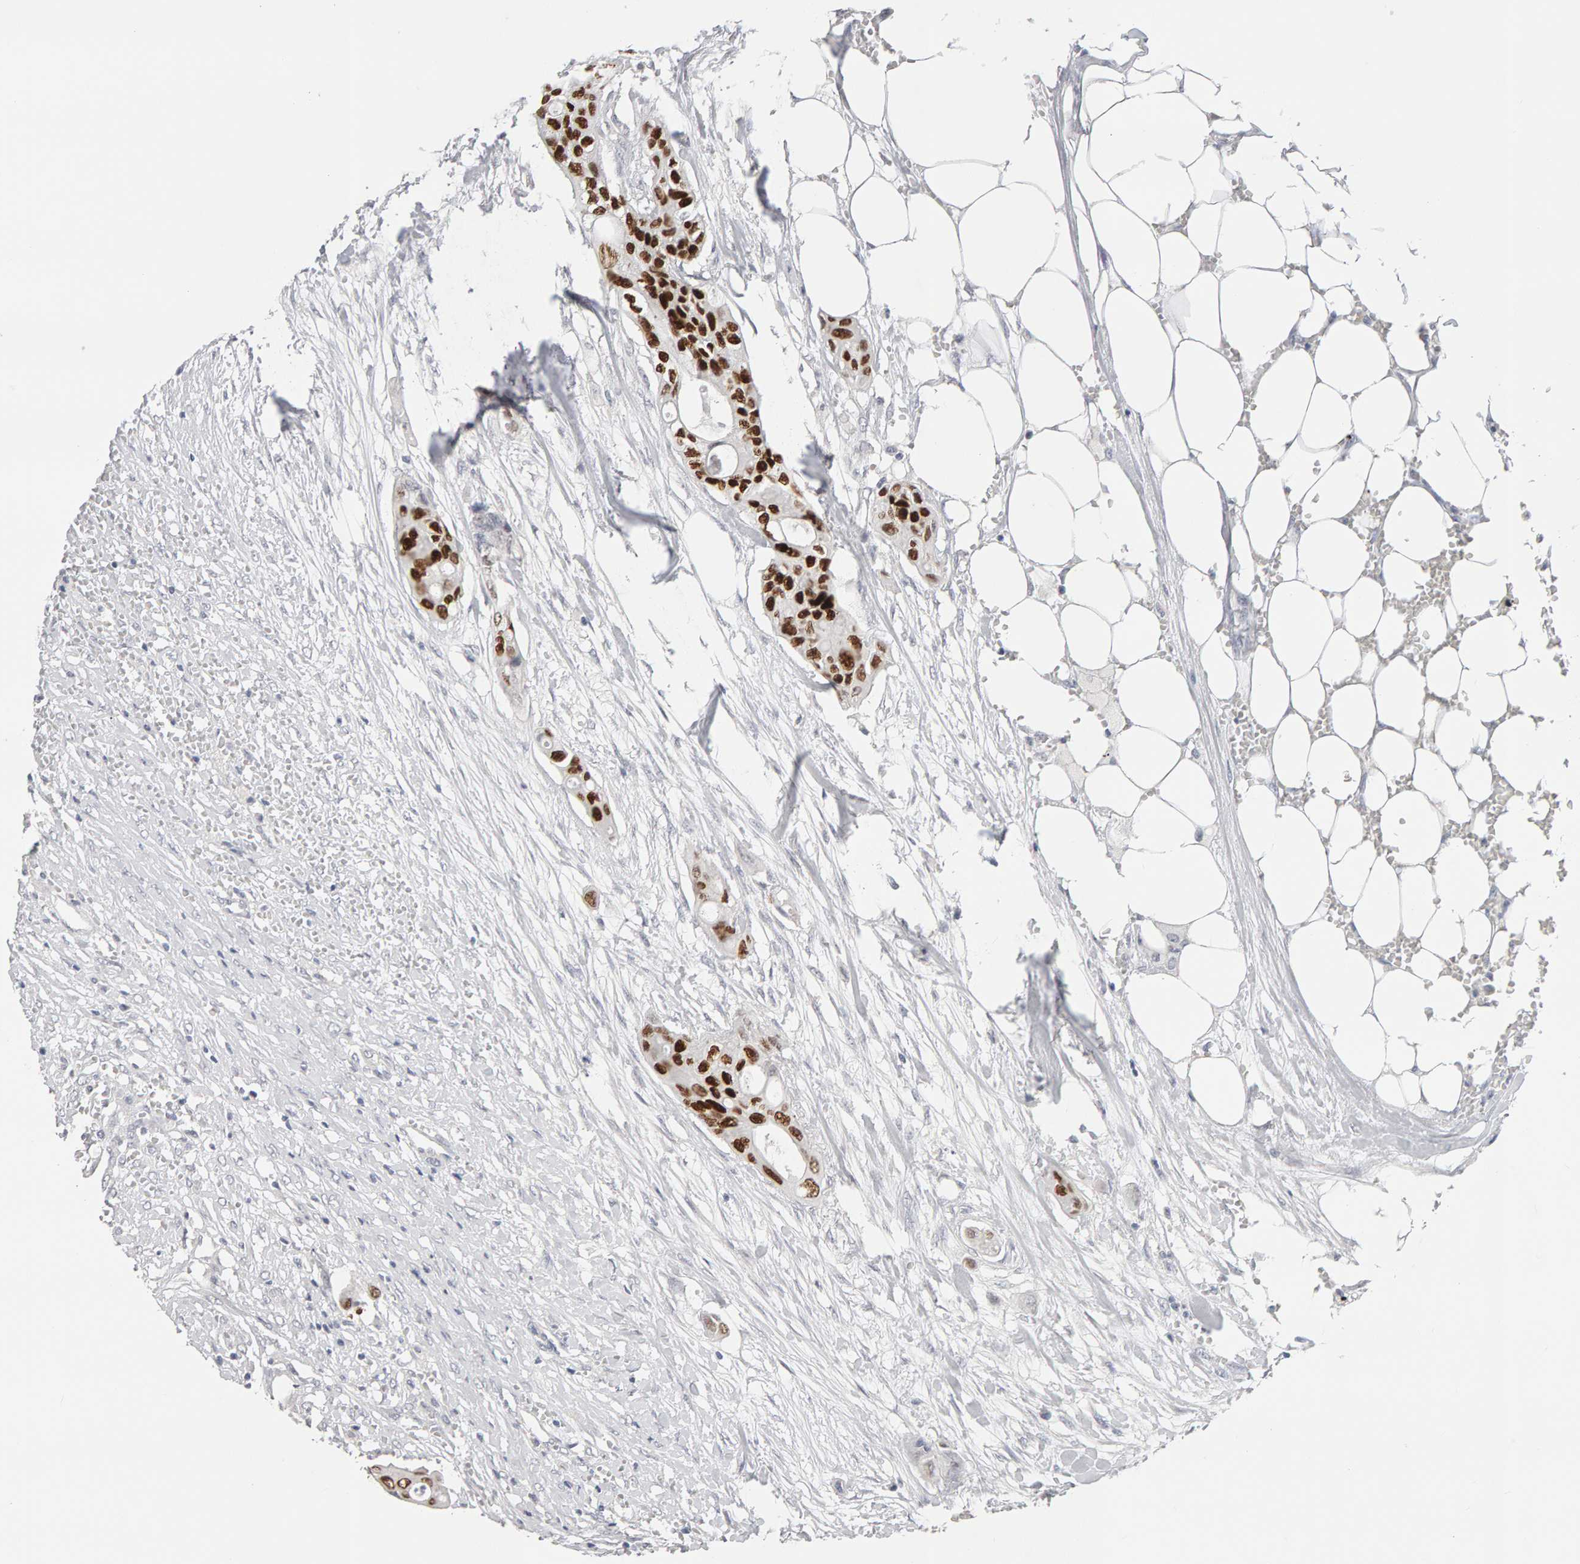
{"staining": {"intensity": "strong", "quantity": ">75%", "location": "nuclear"}, "tissue": "colorectal cancer", "cell_type": "Tumor cells", "image_type": "cancer", "snomed": [{"axis": "morphology", "description": "Adenocarcinoma, NOS"}, {"axis": "topography", "description": "Colon"}], "caption": "Strong nuclear expression for a protein is seen in about >75% of tumor cells of colorectal cancer using IHC.", "gene": "HNF4A", "patient": {"sex": "female", "age": 57}}